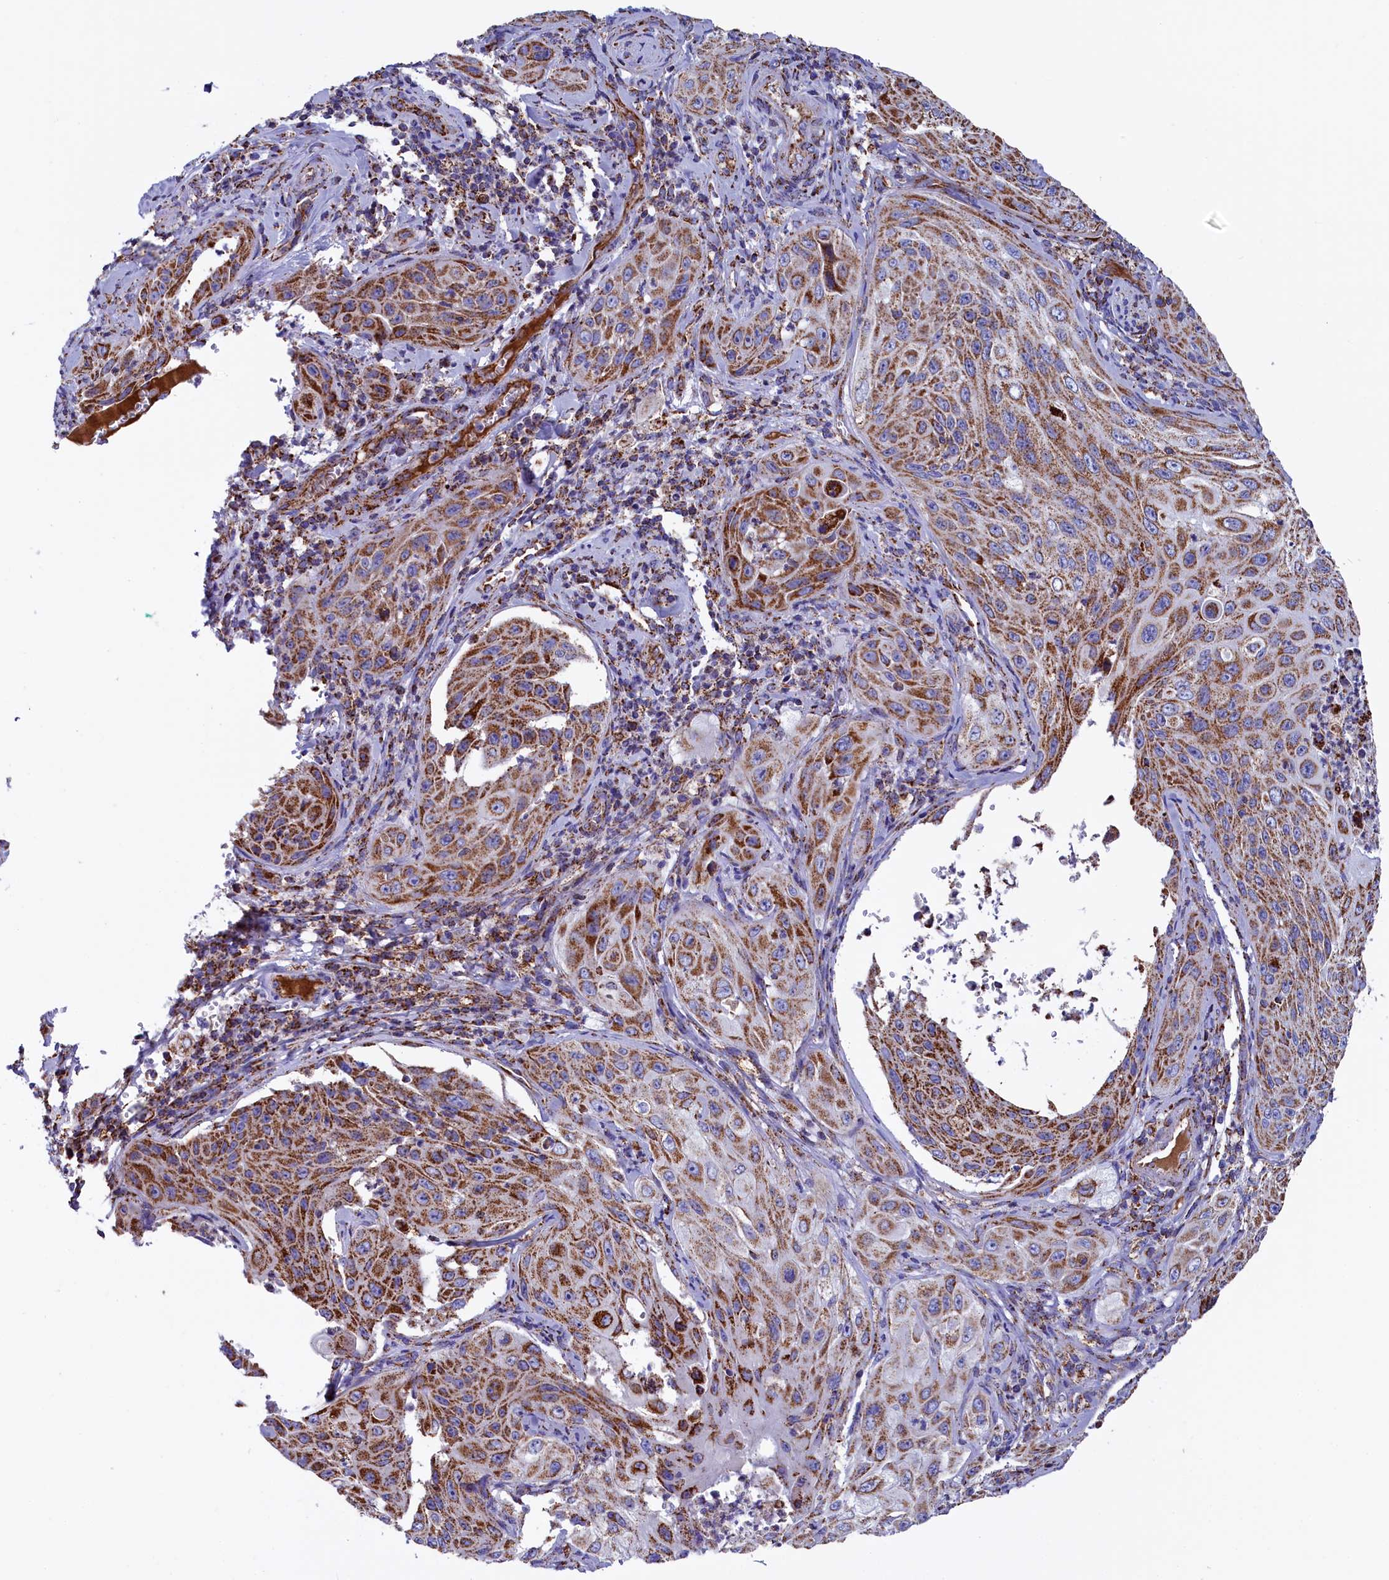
{"staining": {"intensity": "moderate", "quantity": ">75%", "location": "cytoplasmic/membranous"}, "tissue": "cervical cancer", "cell_type": "Tumor cells", "image_type": "cancer", "snomed": [{"axis": "morphology", "description": "Squamous cell carcinoma, NOS"}, {"axis": "topography", "description": "Cervix"}], "caption": "Cervical cancer tissue displays moderate cytoplasmic/membranous positivity in about >75% of tumor cells", "gene": "SLC39A3", "patient": {"sex": "female", "age": 42}}